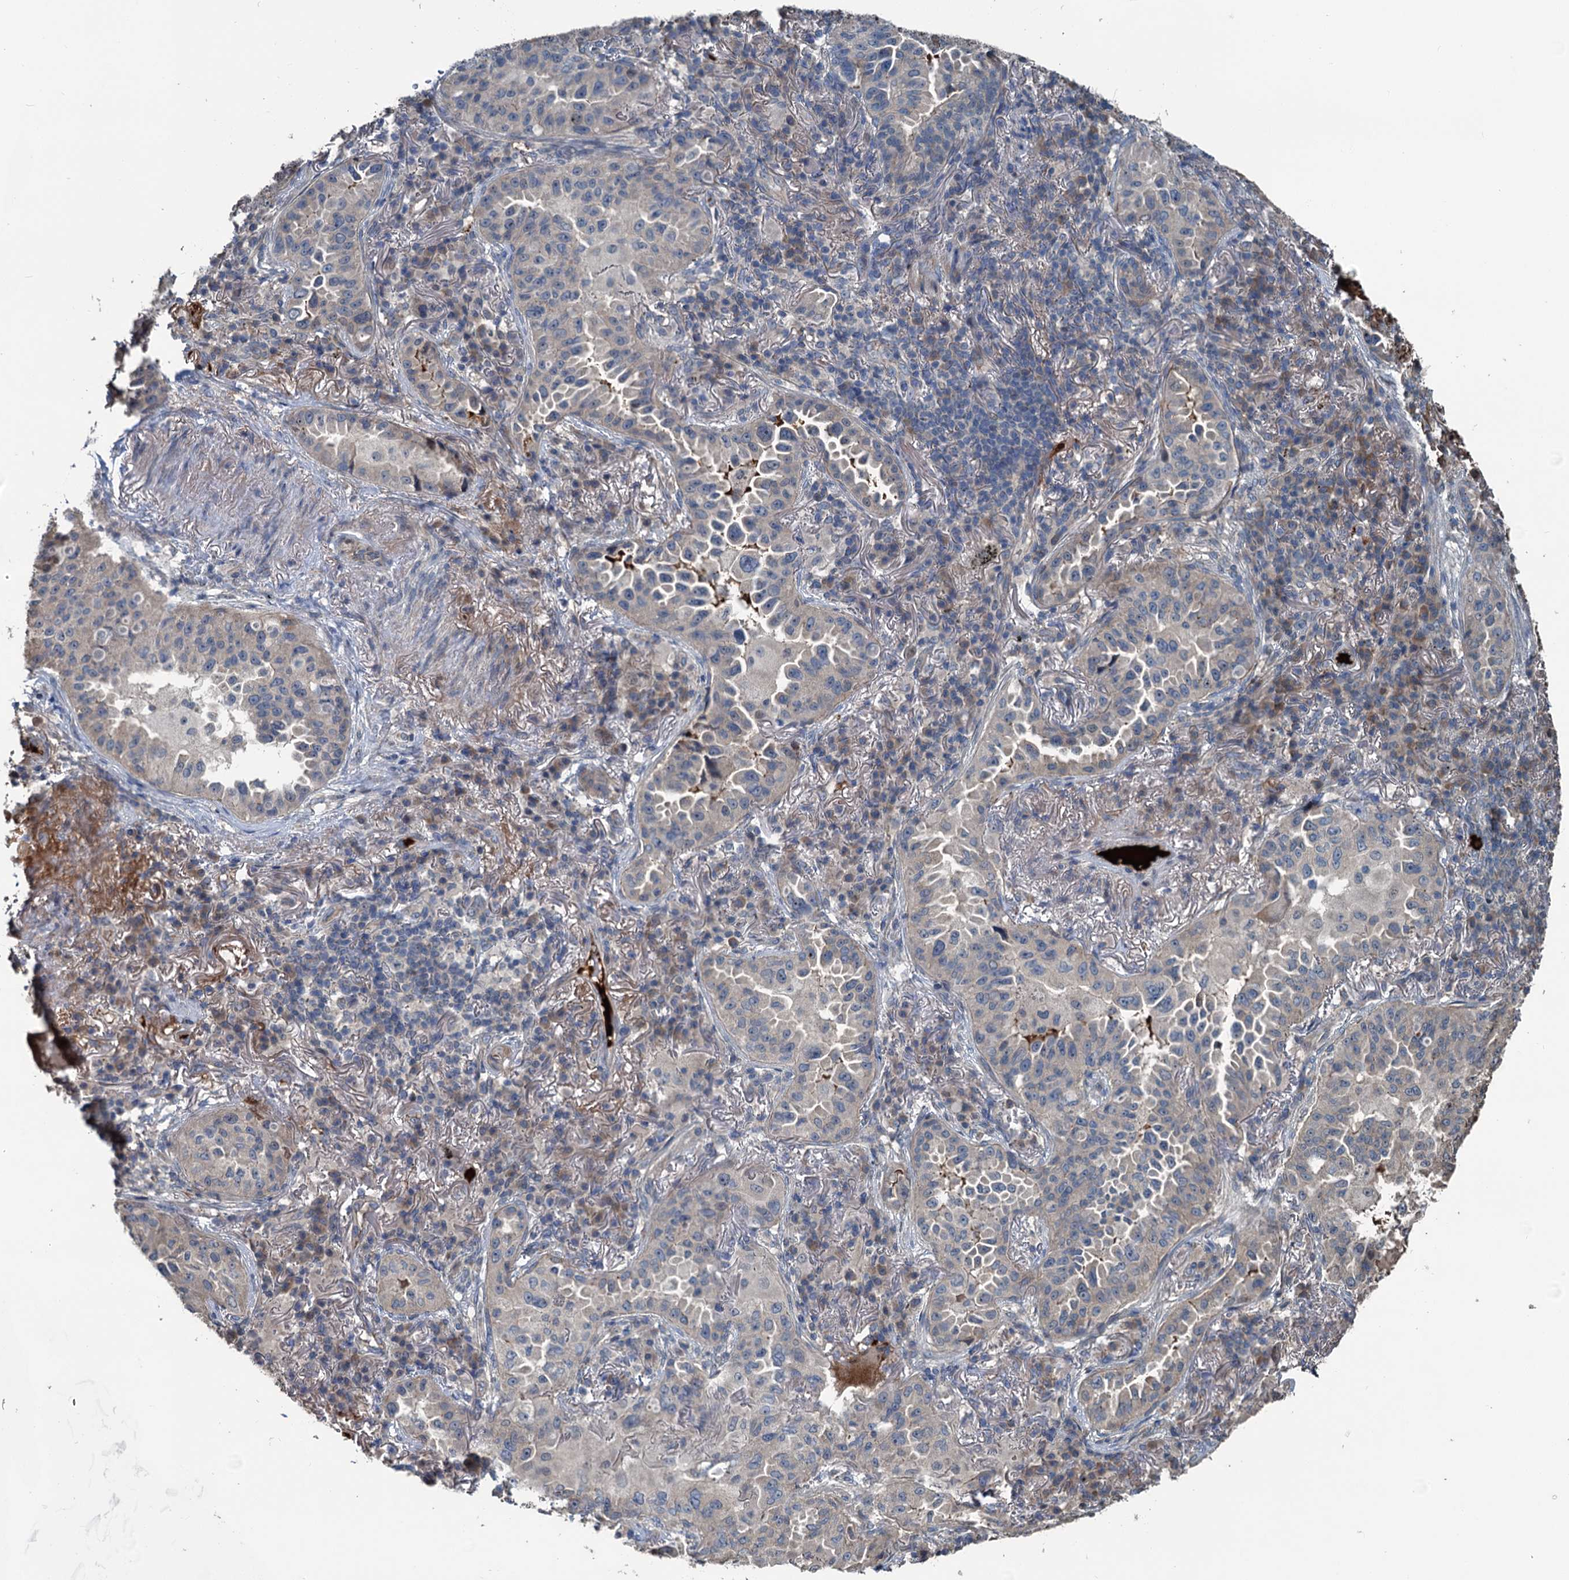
{"staining": {"intensity": "negative", "quantity": "none", "location": "none"}, "tissue": "lung cancer", "cell_type": "Tumor cells", "image_type": "cancer", "snomed": [{"axis": "morphology", "description": "Adenocarcinoma, NOS"}, {"axis": "topography", "description": "Lung"}], "caption": "Lung cancer (adenocarcinoma) was stained to show a protein in brown. There is no significant expression in tumor cells.", "gene": "TEDC1", "patient": {"sex": "female", "age": 69}}